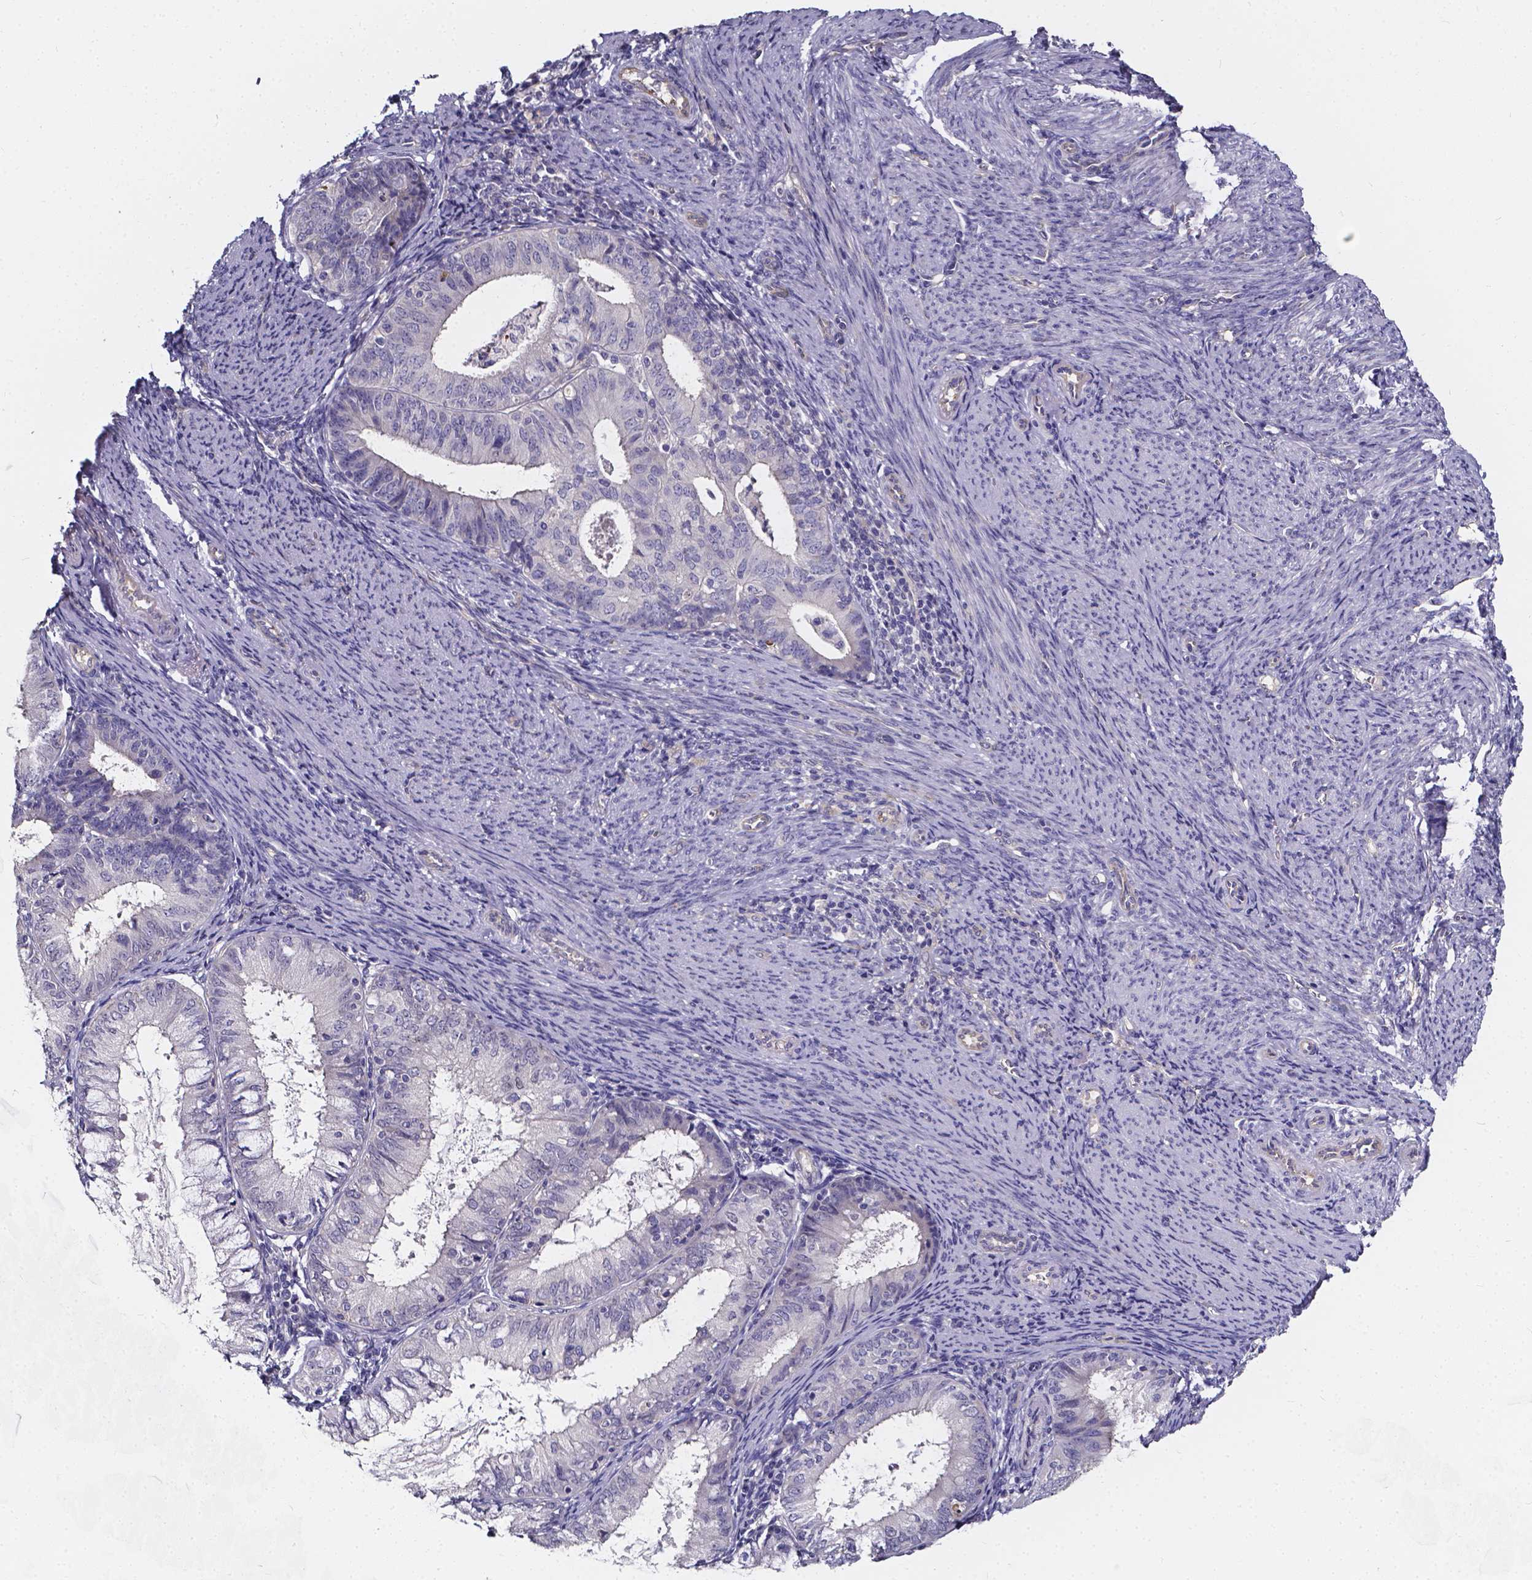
{"staining": {"intensity": "negative", "quantity": "none", "location": "none"}, "tissue": "endometrial cancer", "cell_type": "Tumor cells", "image_type": "cancer", "snomed": [{"axis": "morphology", "description": "Adenocarcinoma, NOS"}, {"axis": "topography", "description": "Endometrium"}], "caption": "Immunohistochemistry (IHC) of human adenocarcinoma (endometrial) reveals no expression in tumor cells. (Stains: DAB immunohistochemistry (IHC) with hematoxylin counter stain, Microscopy: brightfield microscopy at high magnification).", "gene": "CACNG8", "patient": {"sex": "female", "age": 57}}